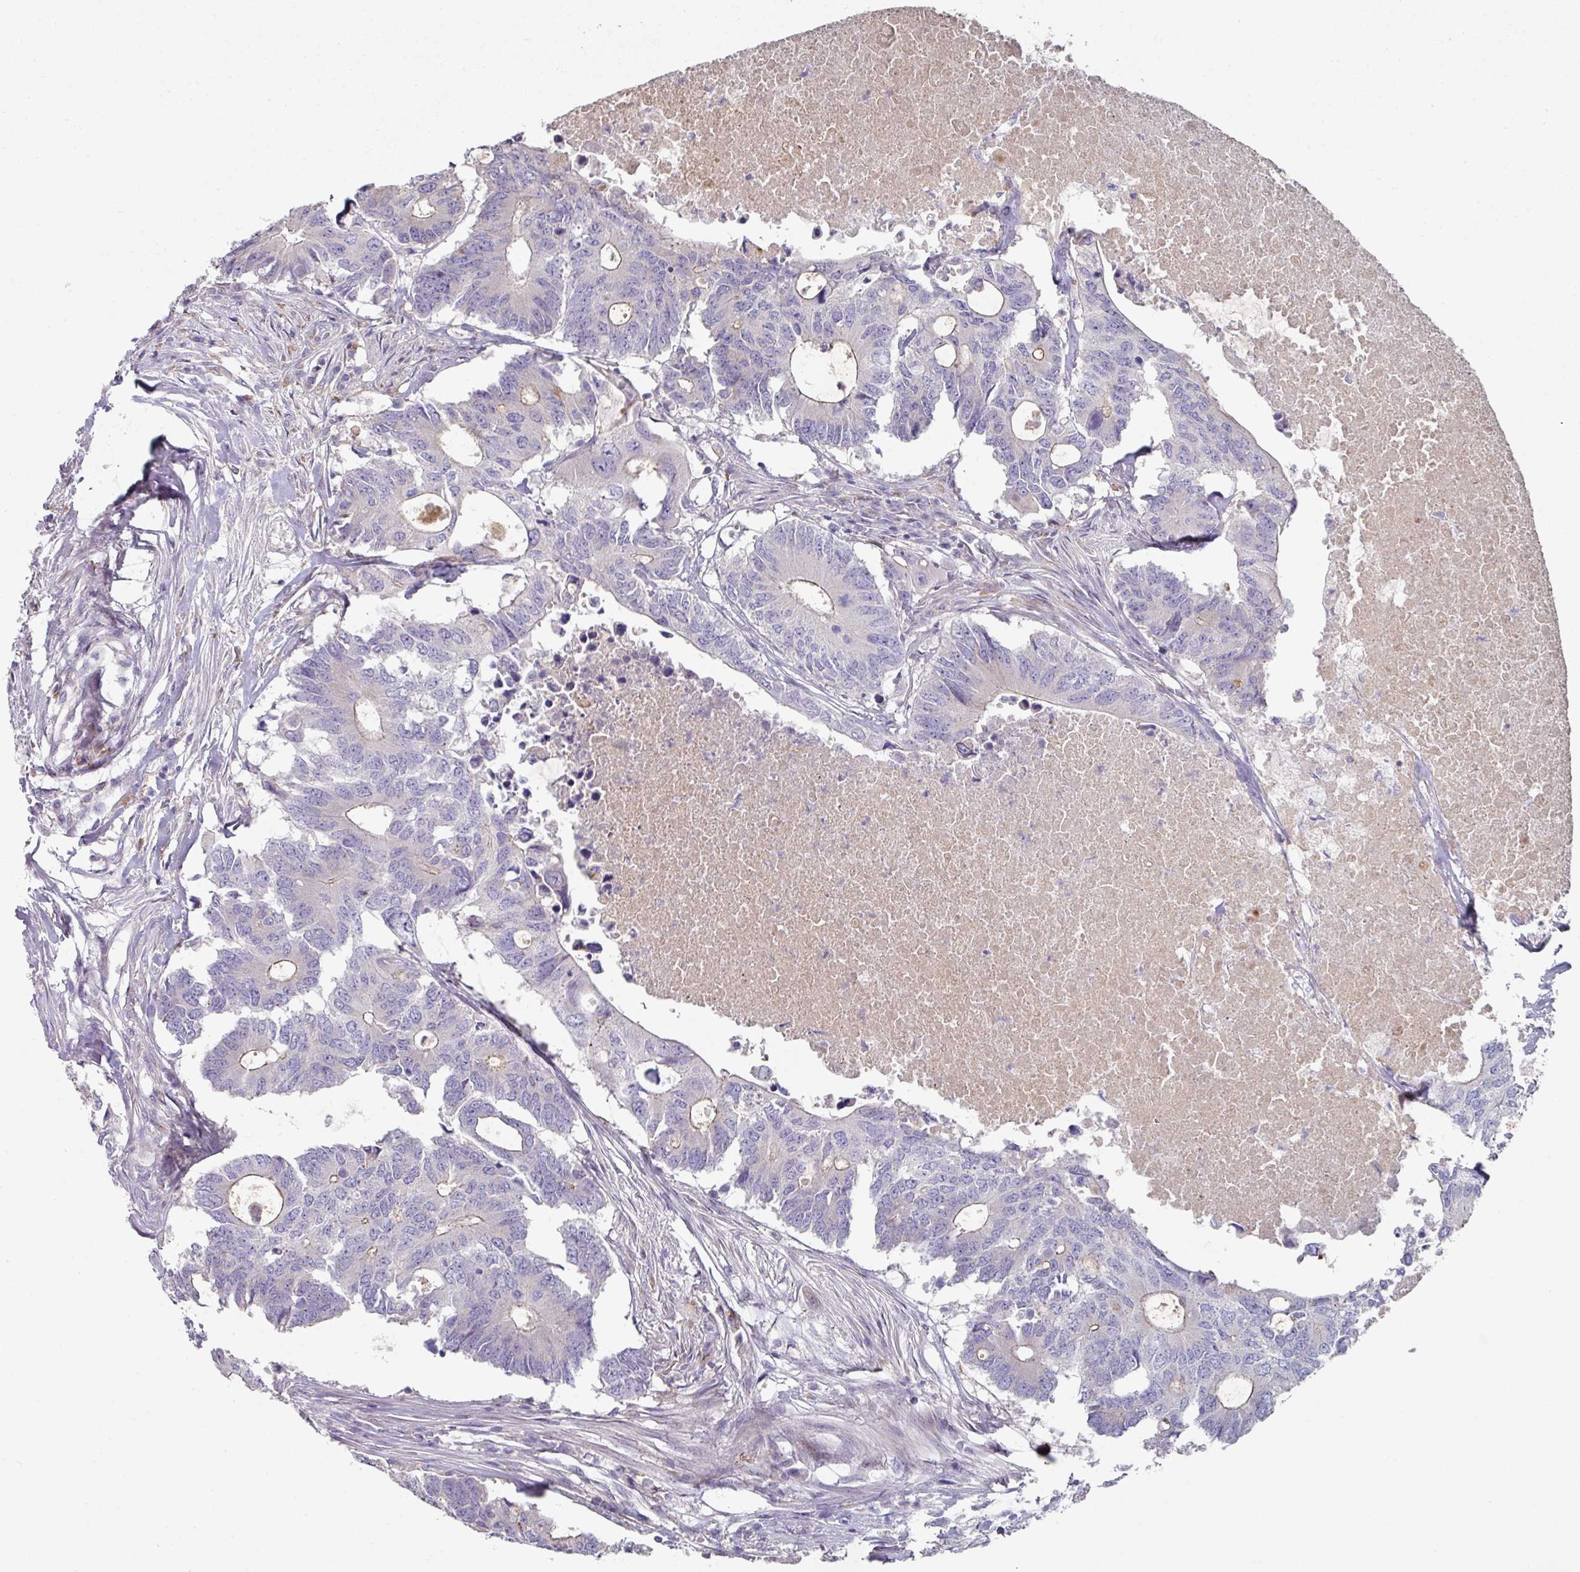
{"staining": {"intensity": "weak", "quantity": "<25%", "location": "cytoplasmic/membranous"}, "tissue": "colorectal cancer", "cell_type": "Tumor cells", "image_type": "cancer", "snomed": [{"axis": "morphology", "description": "Adenocarcinoma, NOS"}, {"axis": "topography", "description": "Colon"}], "caption": "Tumor cells are negative for protein expression in human adenocarcinoma (colorectal).", "gene": "WSB2", "patient": {"sex": "male", "age": 71}}